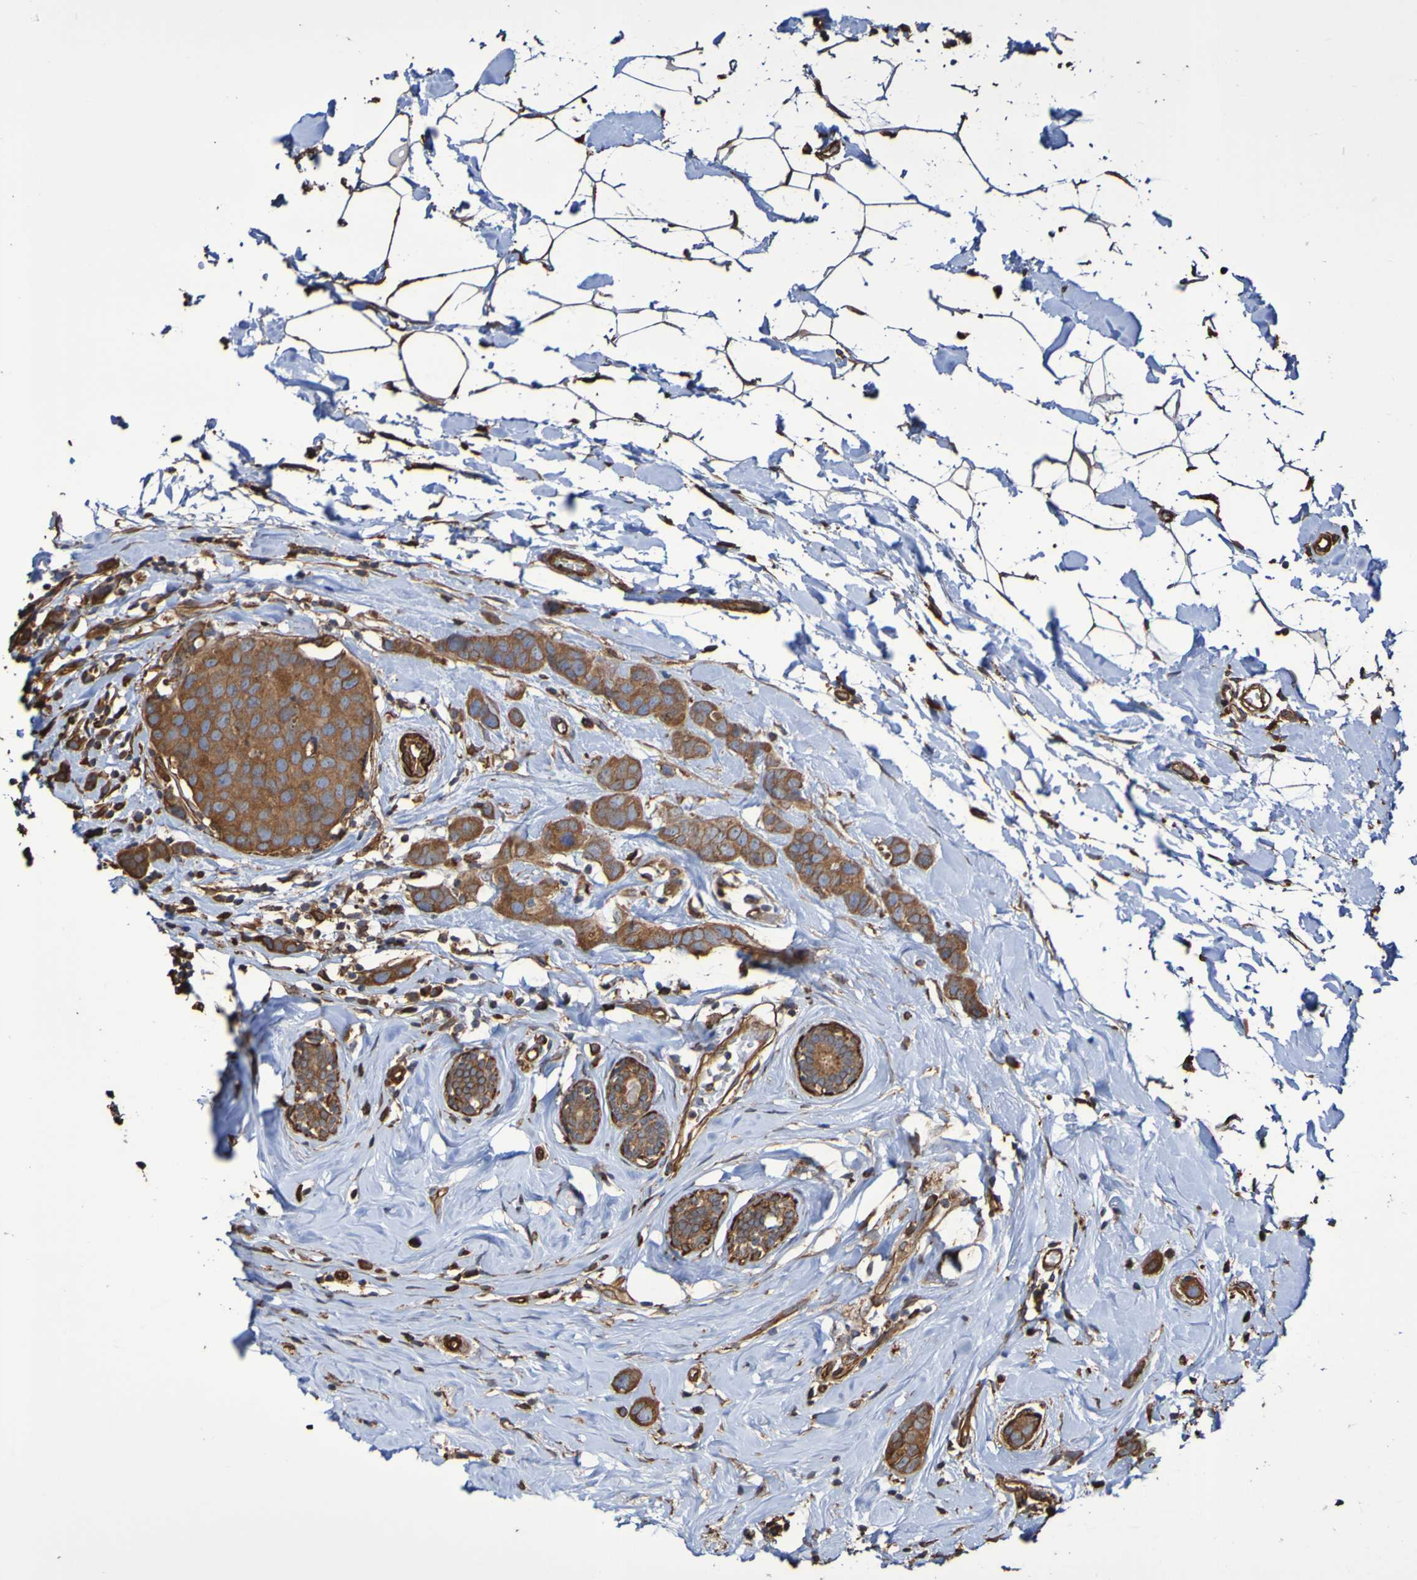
{"staining": {"intensity": "moderate", "quantity": ">75%", "location": "cytoplasmic/membranous"}, "tissue": "breast cancer", "cell_type": "Tumor cells", "image_type": "cancer", "snomed": [{"axis": "morphology", "description": "Normal tissue, NOS"}, {"axis": "morphology", "description": "Duct carcinoma"}, {"axis": "topography", "description": "Breast"}], "caption": "Immunohistochemistry (IHC) of breast cancer (invasive ductal carcinoma) demonstrates medium levels of moderate cytoplasmic/membranous positivity in about >75% of tumor cells.", "gene": "RAB11A", "patient": {"sex": "female", "age": 50}}